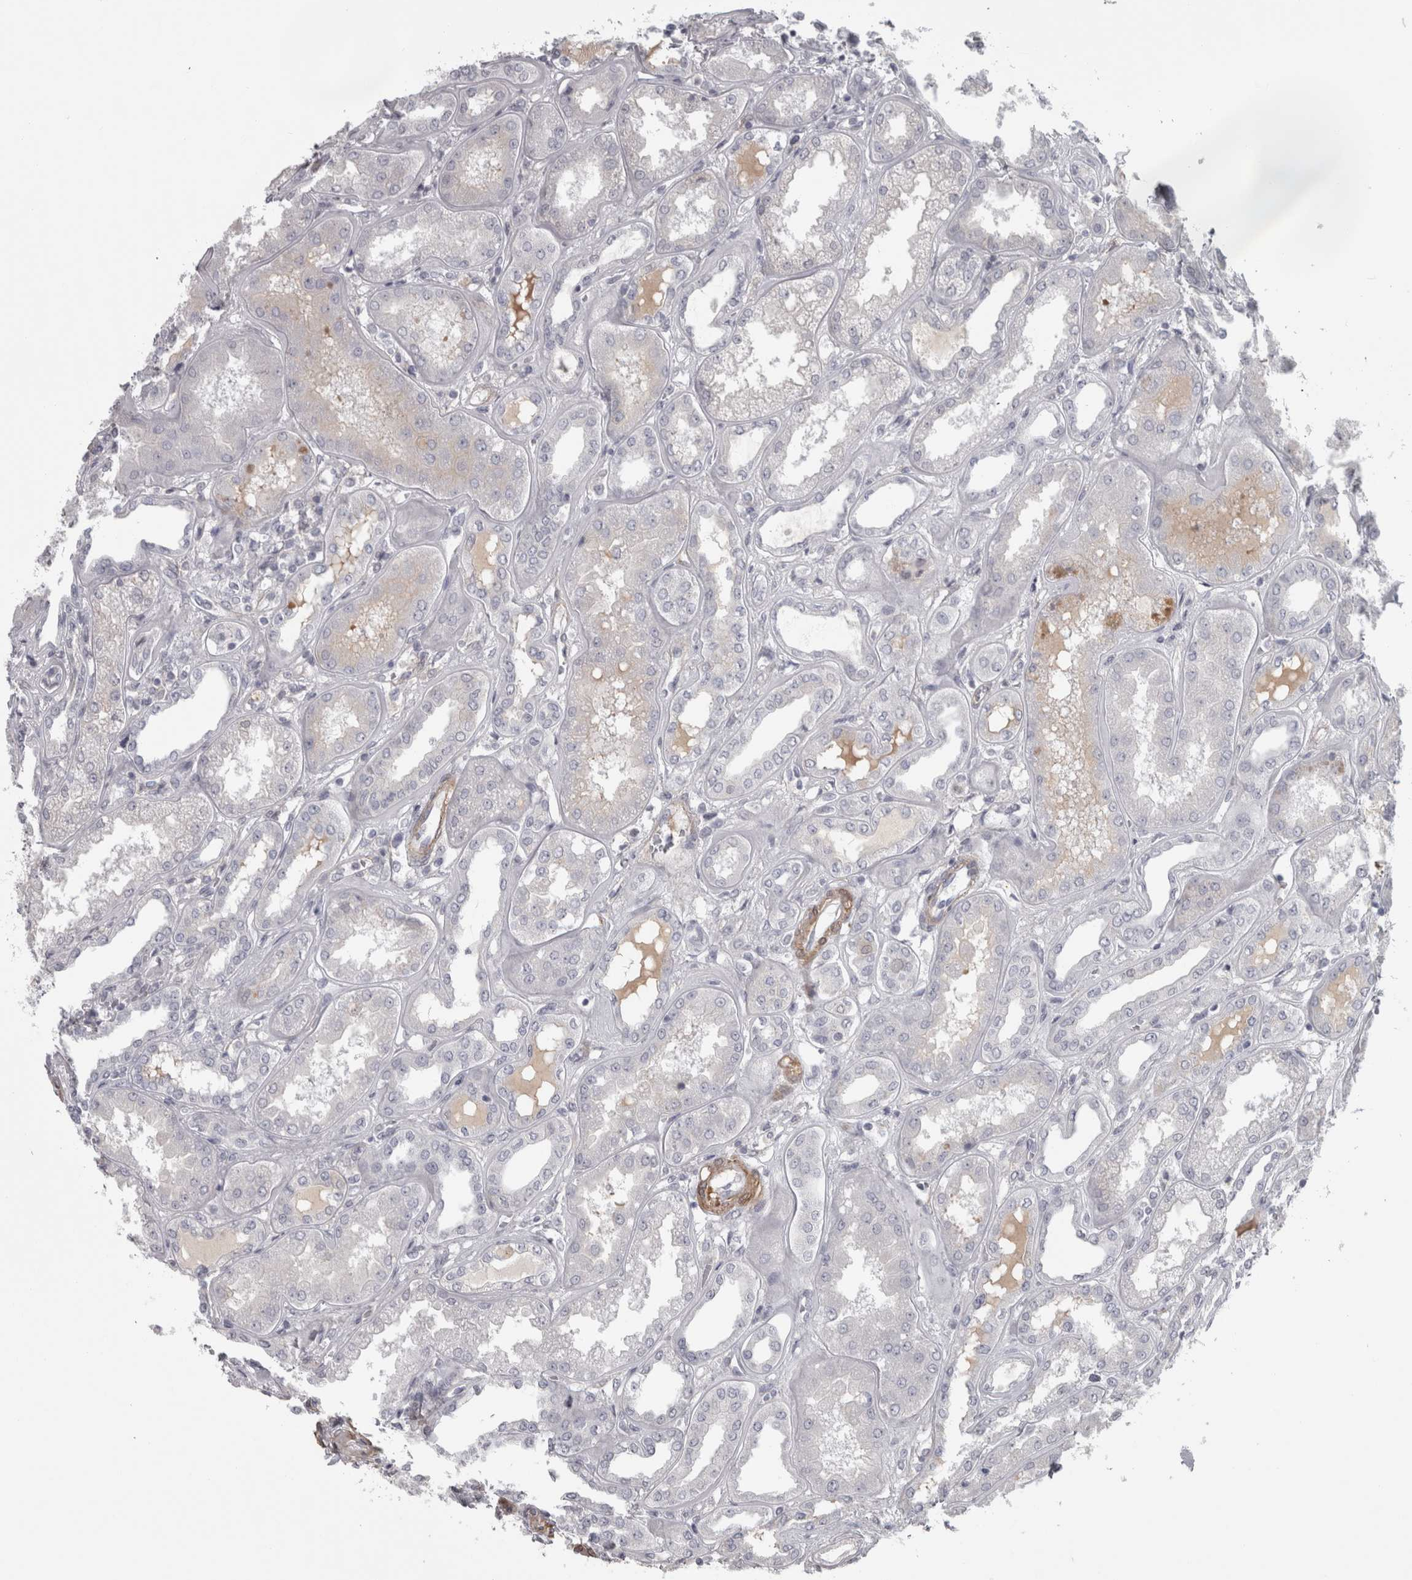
{"staining": {"intensity": "negative", "quantity": "none", "location": "none"}, "tissue": "kidney", "cell_type": "Cells in glomeruli", "image_type": "normal", "snomed": [{"axis": "morphology", "description": "Normal tissue, NOS"}, {"axis": "topography", "description": "Kidney"}], "caption": "Immunohistochemical staining of benign human kidney demonstrates no significant staining in cells in glomeruli. (IHC, brightfield microscopy, high magnification).", "gene": "PPP1R12B", "patient": {"sex": "female", "age": 56}}